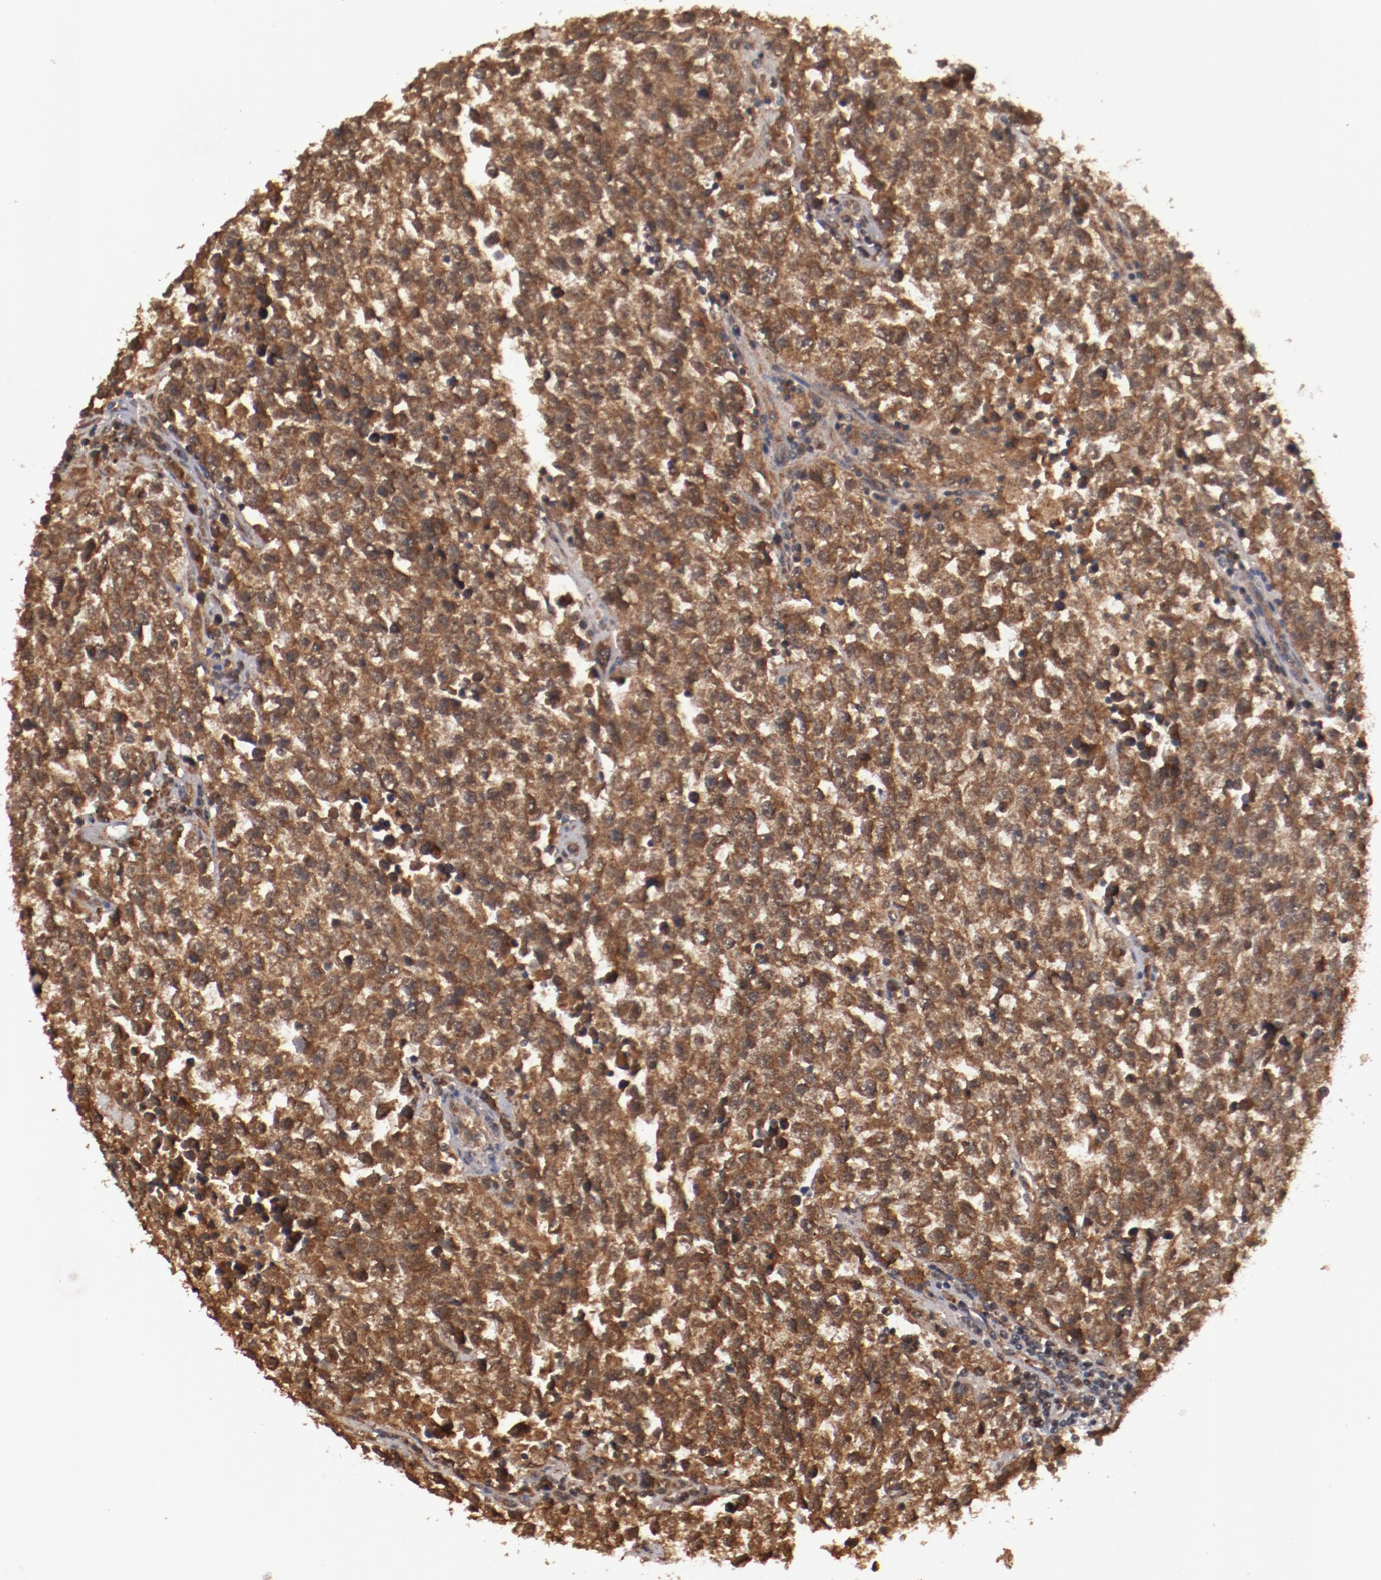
{"staining": {"intensity": "strong", "quantity": ">75%", "location": "cytoplasmic/membranous"}, "tissue": "testis cancer", "cell_type": "Tumor cells", "image_type": "cancer", "snomed": [{"axis": "morphology", "description": "Seminoma, NOS"}, {"axis": "topography", "description": "Testis"}], "caption": "Protein expression analysis of seminoma (testis) shows strong cytoplasmic/membranous expression in about >75% of tumor cells.", "gene": "TENM1", "patient": {"sex": "male", "age": 36}}